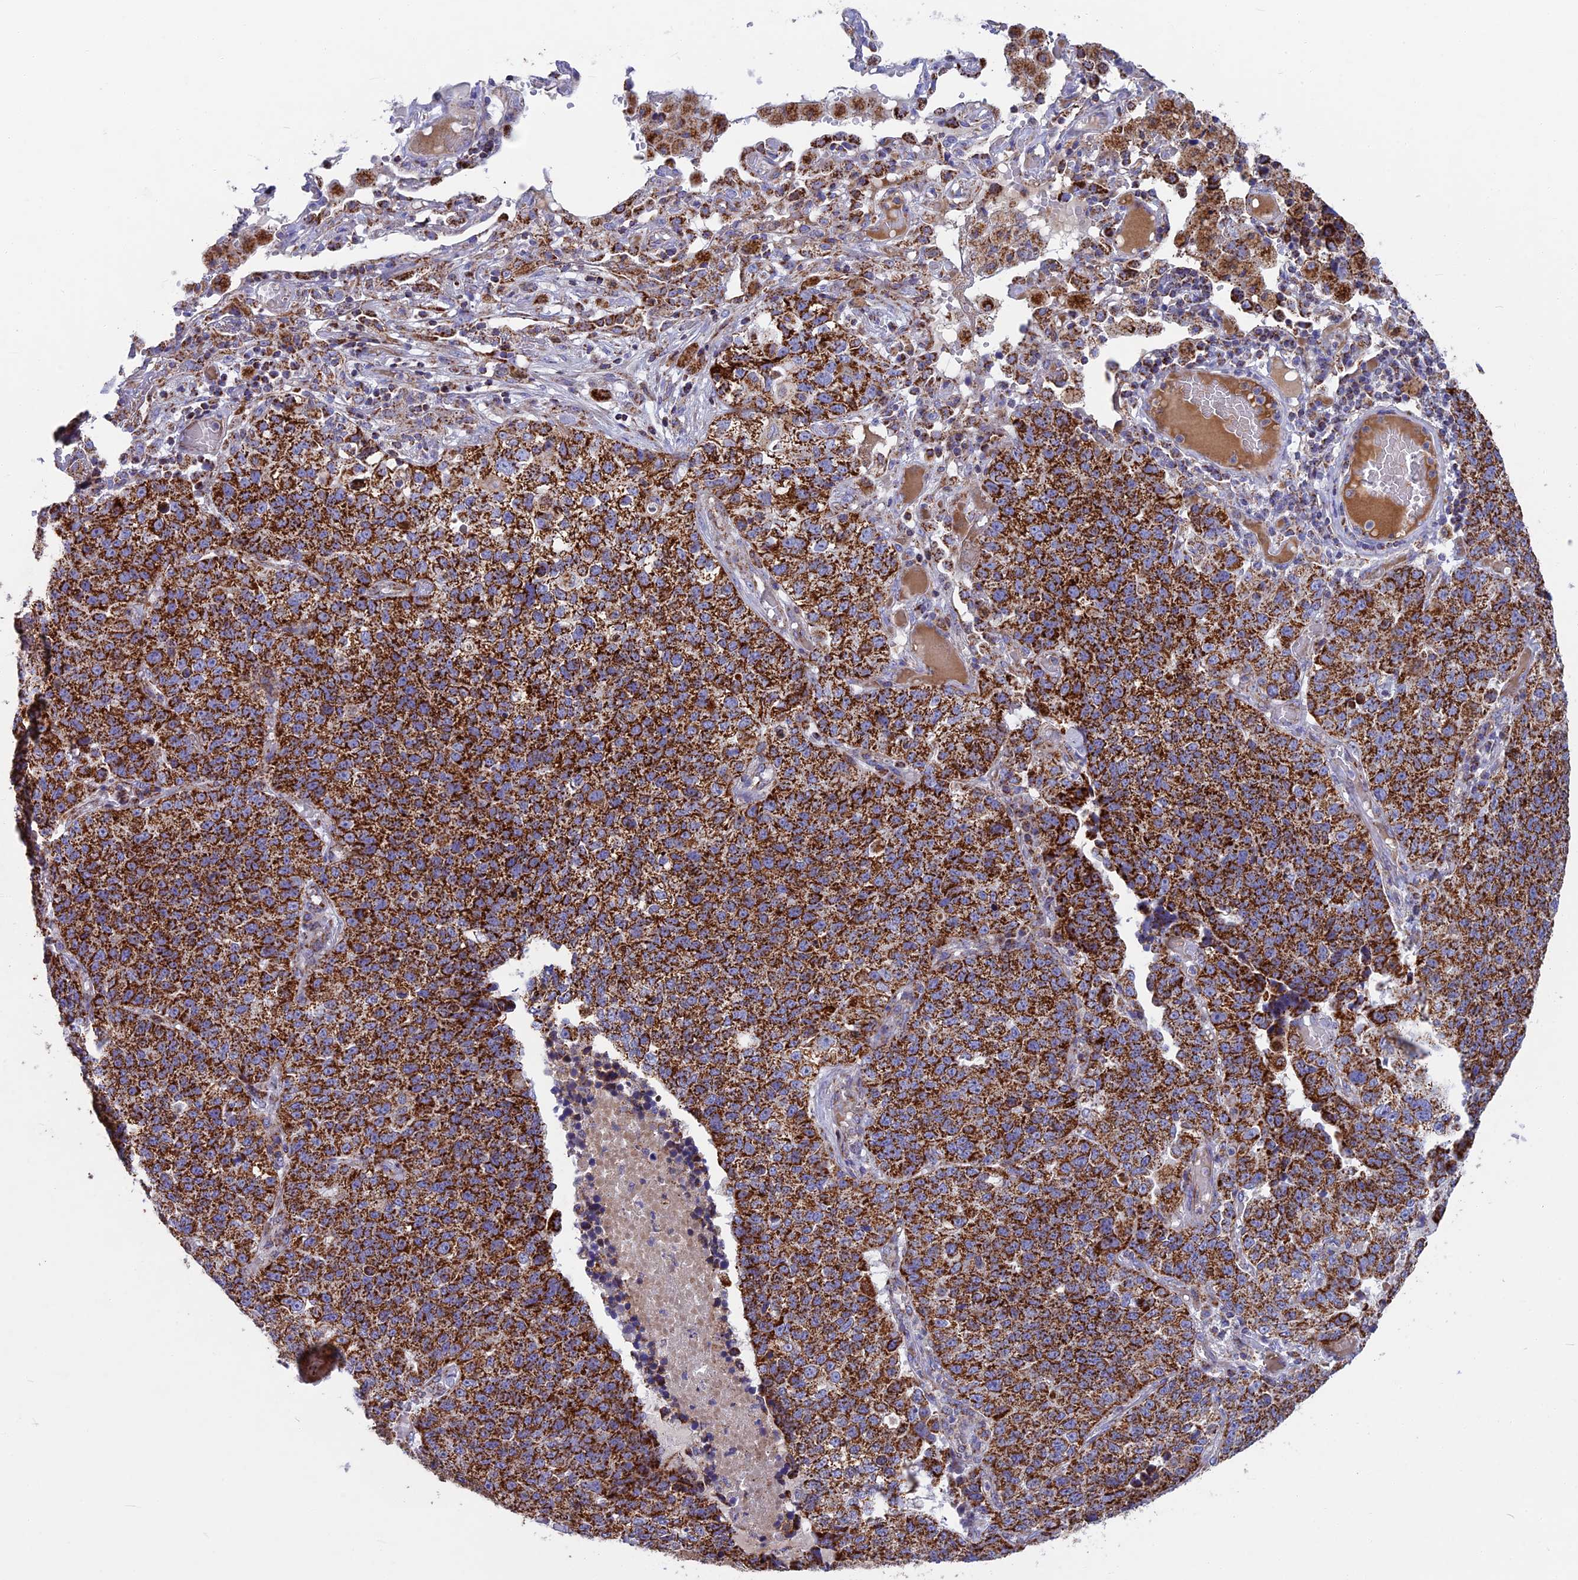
{"staining": {"intensity": "strong", "quantity": ">75%", "location": "cytoplasmic/membranous"}, "tissue": "lung cancer", "cell_type": "Tumor cells", "image_type": "cancer", "snomed": [{"axis": "morphology", "description": "Adenocarcinoma, NOS"}, {"axis": "topography", "description": "Lung"}], "caption": "Lung adenocarcinoma stained with immunohistochemistry (IHC) reveals strong cytoplasmic/membranous expression in approximately >75% of tumor cells.", "gene": "CS", "patient": {"sex": "male", "age": 49}}